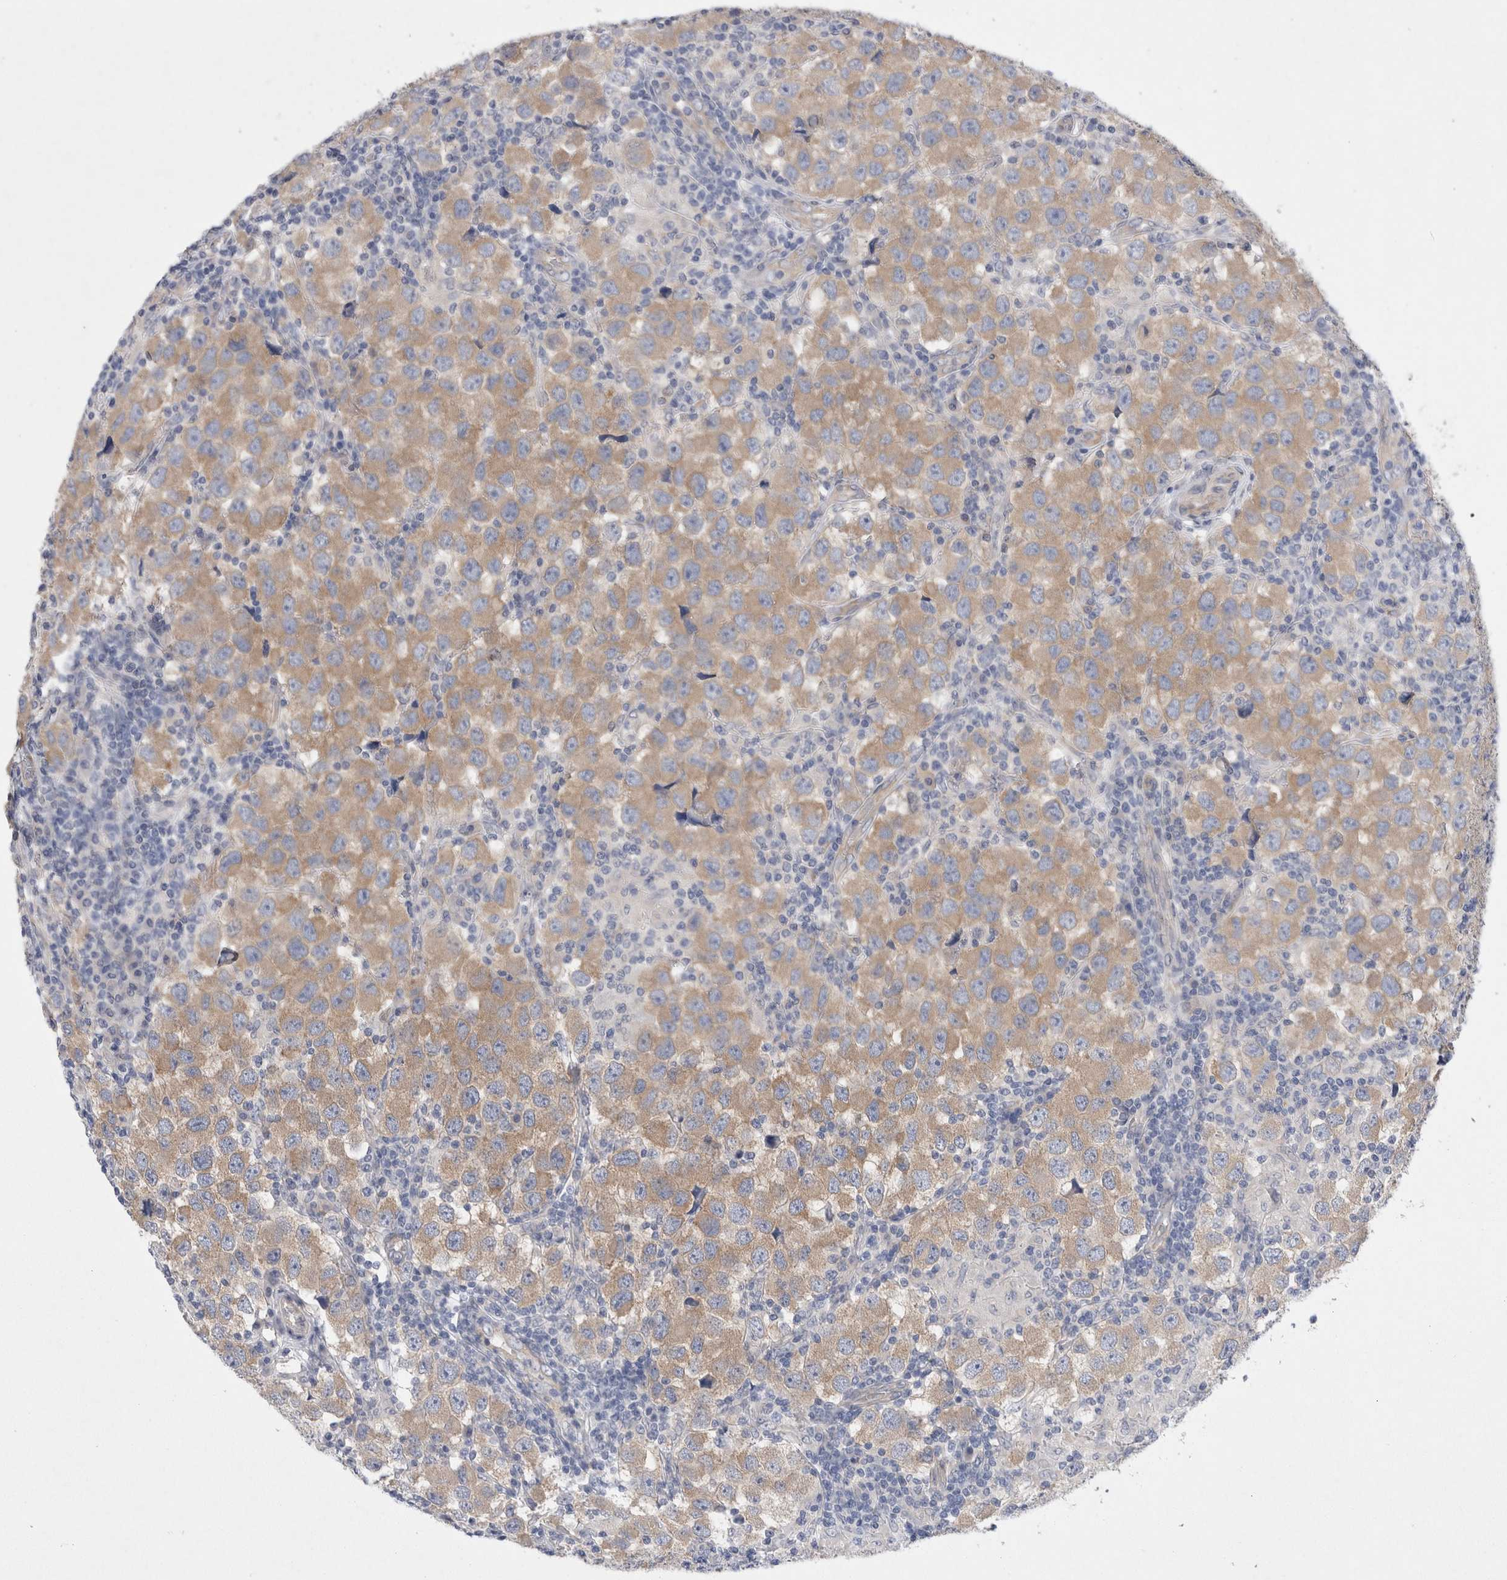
{"staining": {"intensity": "weak", "quantity": ">75%", "location": "cytoplasmic/membranous"}, "tissue": "testis cancer", "cell_type": "Tumor cells", "image_type": "cancer", "snomed": [{"axis": "morphology", "description": "Carcinoma, Embryonal, NOS"}, {"axis": "topography", "description": "Testis"}], "caption": "Testis embryonal carcinoma was stained to show a protein in brown. There is low levels of weak cytoplasmic/membranous expression in about >75% of tumor cells. (IHC, brightfield microscopy, high magnification).", "gene": "WIPF2", "patient": {"sex": "male", "age": 21}}